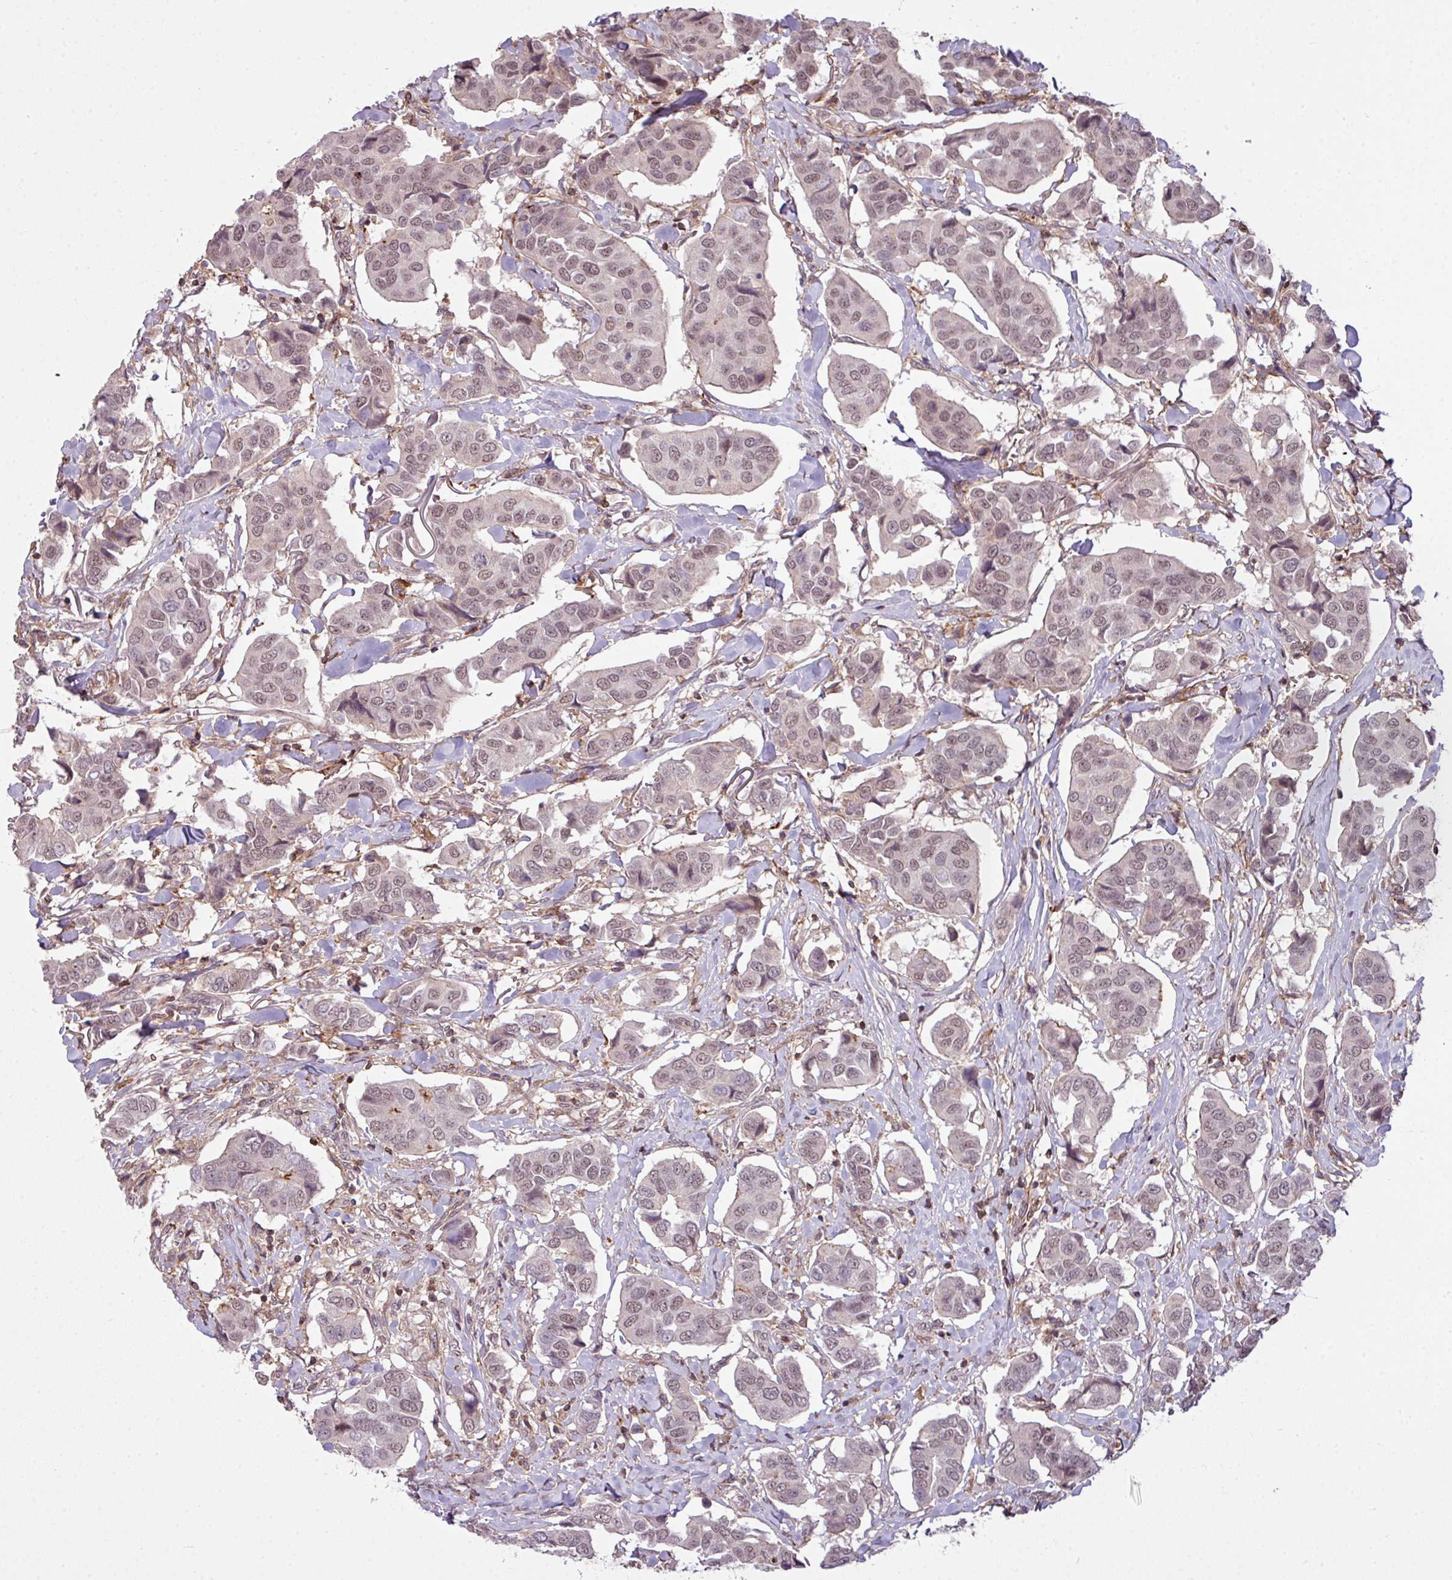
{"staining": {"intensity": "weak", "quantity": "25%-75%", "location": "nuclear"}, "tissue": "breast cancer", "cell_type": "Tumor cells", "image_type": "cancer", "snomed": [{"axis": "morphology", "description": "Duct carcinoma"}, {"axis": "topography", "description": "Breast"}], "caption": "Infiltrating ductal carcinoma (breast) was stained to show a protein in brown. There is low levels of weak nuclear staining in about 25%-75% of tumor cells. (IHC, brightfield microscopy, high magnification).", "gene": "ZC2HC1C", "patient": {"sex": "female", "age": 80}}